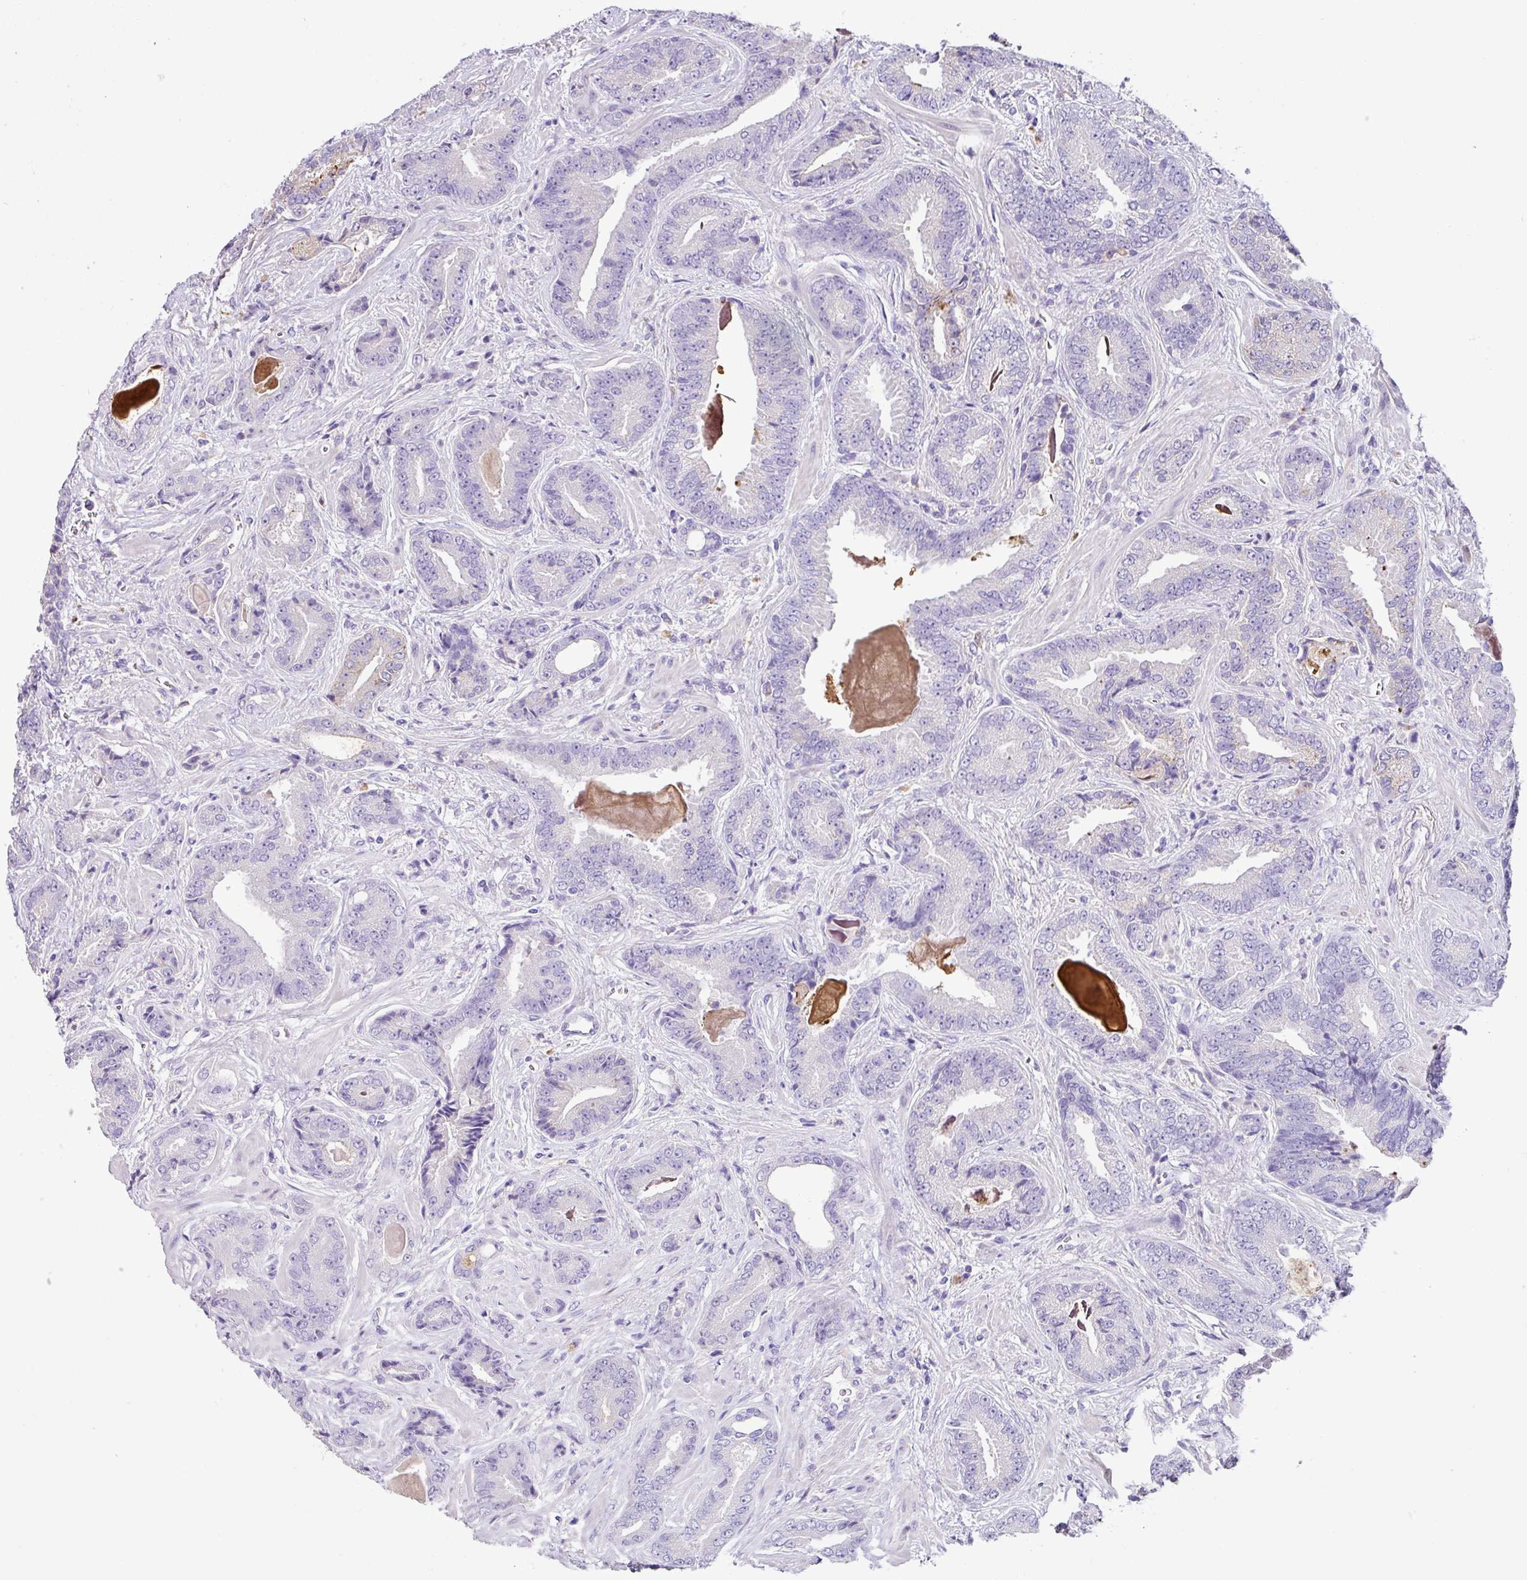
{"staining": {"intensity": "negative", "quantity": "none", "location": "none"}, "tissue": "prostate cancer", "cell_type": "Tumor cells", "image_type": "cancer", "snomed": [{"axis": "morphology", "description": "Adenocarcinoma, Low grade"}, {"axis": "topography", "description": "Prostate"}], "caption": "Tumor cells show no significant expression in prostate adenocarcinoma (low-grade).", "gene": "ZG16", "patient": {"sex": "male", "age": 62}}